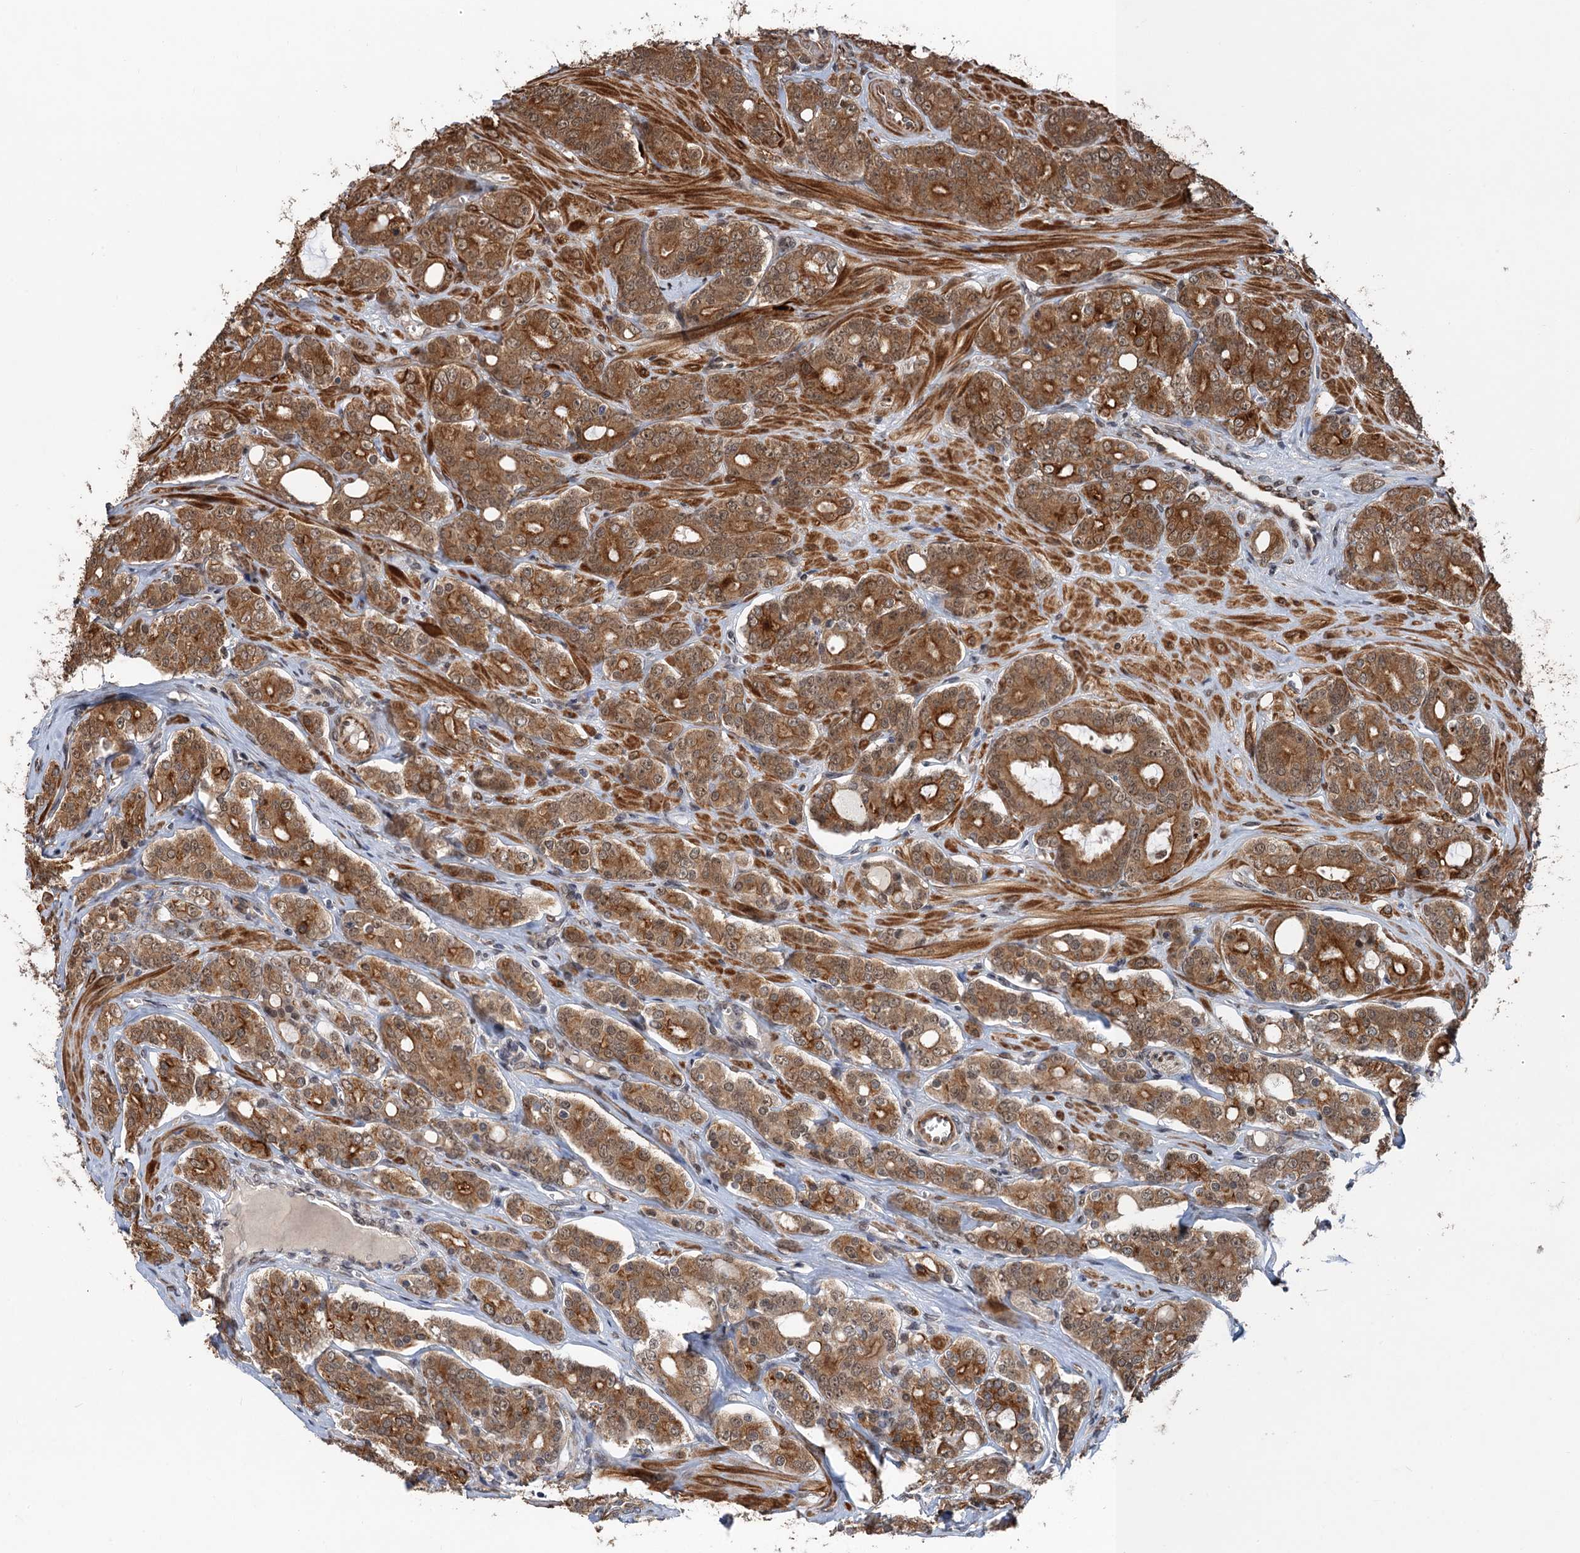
{"staining": {"intensity": "moderate", "quantity": ">75%", "location": "cytoplasmic/membranous"}, "tissue": "prostate cancer", "cell_type": "Tumor cells", "image_type": "cancer", "snomed": [{"axis": "morphology", "description": "Adenocarcinoma, High grade"}, {"axis": "topography", "description": "Prostate"}], "caption": "DAB (3,3'-diaminobenzidine) immunohistochemical staining of human prostate cancer (high-grade adenocarcinoma) exhibits moderate cytoplasmic/membranous protein expression in about >75% of tumor cells.", "gene": "TTC31", "patient": {"sex": "male", "age": 62}}